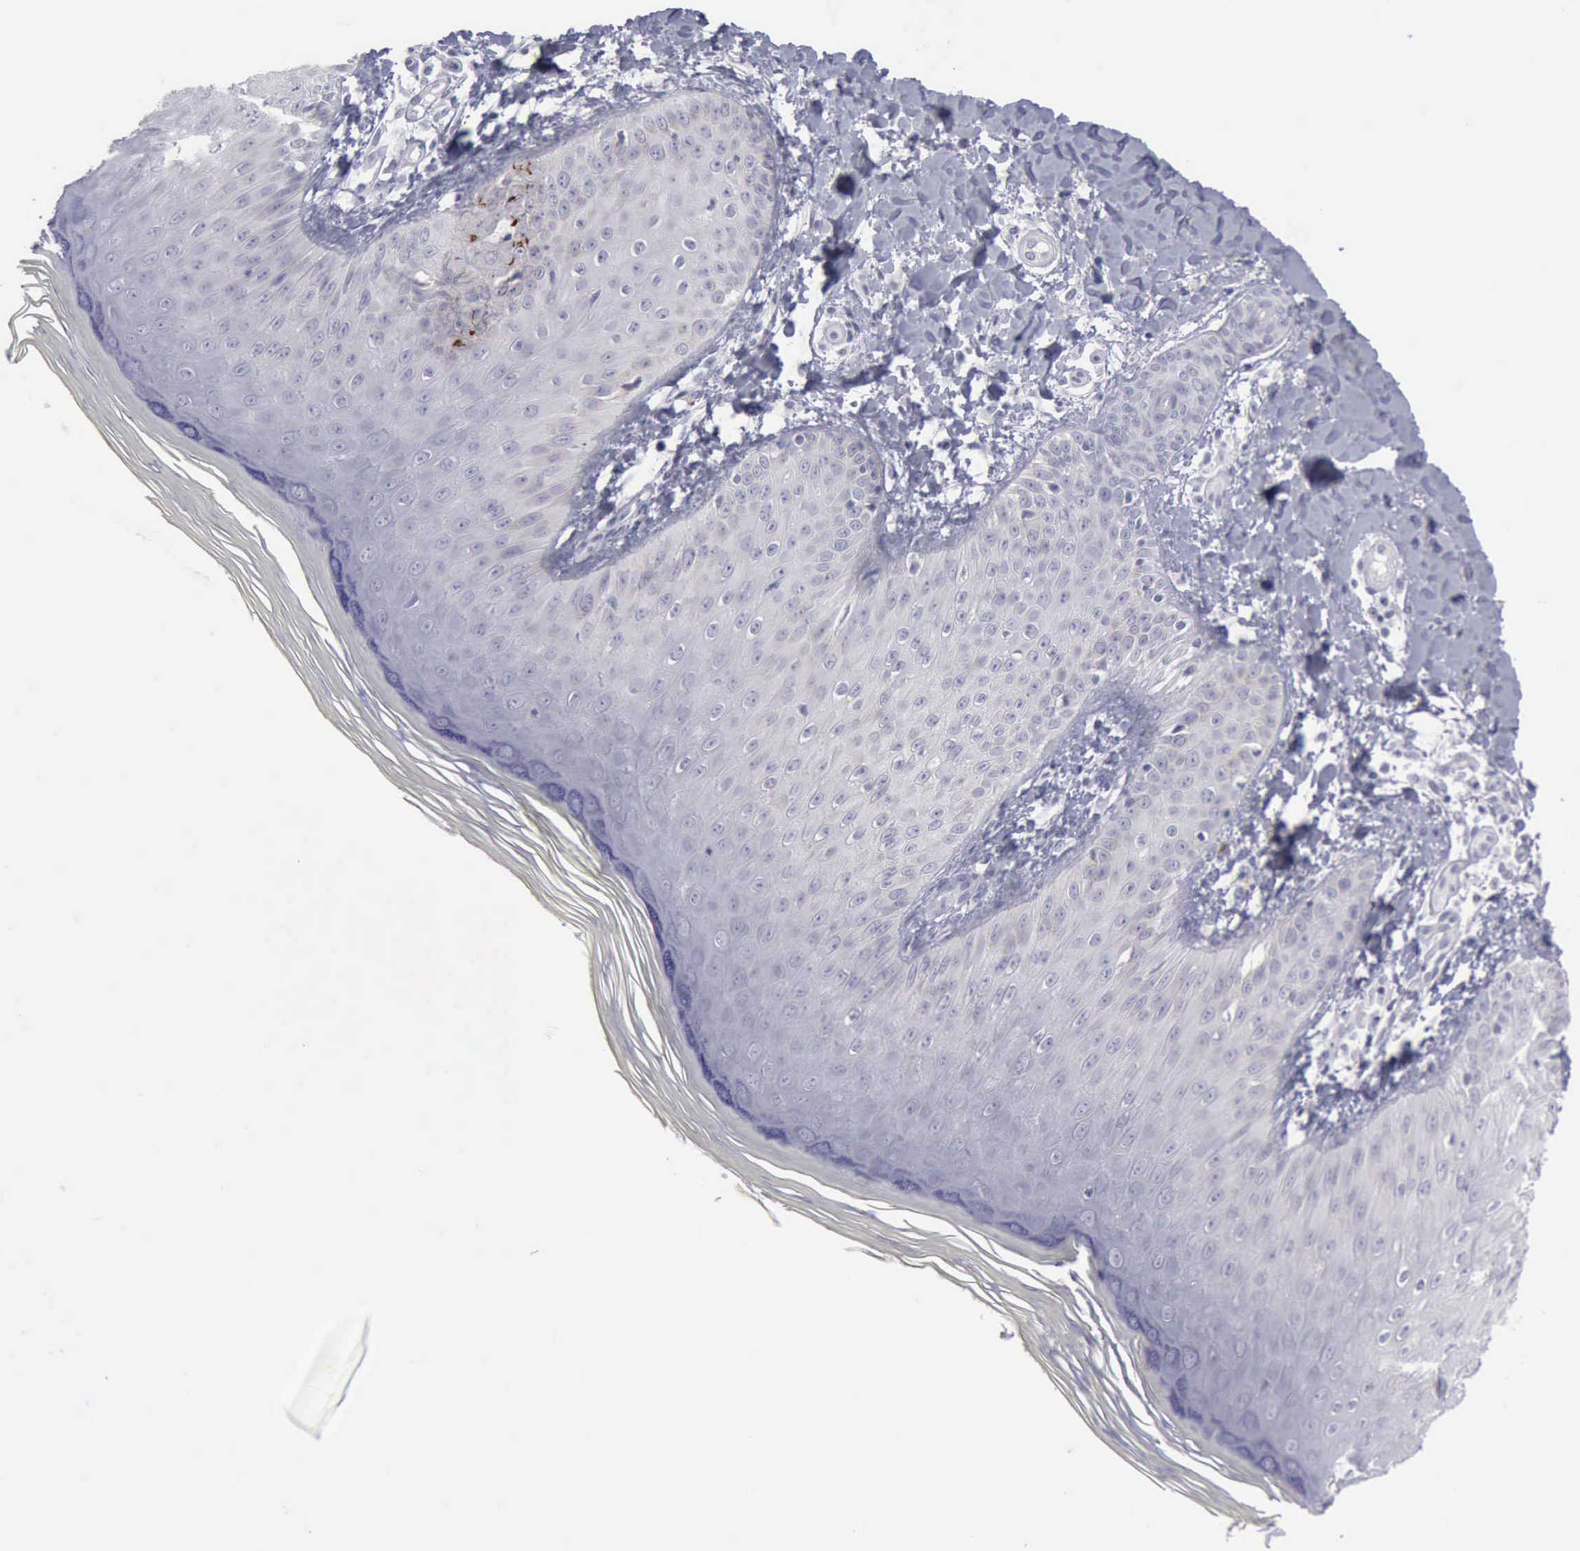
{"staining": {"intensity": "weak", "quantity": "25%-75%", "location": "cytoplasmic/membranous"}, "tissue": "skin", "cell_type": "Epidermal cells", "image_type": "normal", "snomed": [{"axis": "morphology", "description": "Normal tissue, NOS"}, {"axis": "morphology", "description": "Inflammation, NOS"}, {"axis": "topography", "description": "Soft tissue"}, {"axis": "topography", "description": "Anal"}], "caption": "IHC histopathology image of normal skin: skin stained using immunohistochemistry (IHC) demonstrates low levels of weak protein expression localized specifically in the cytoplasmic/membranous of epidermal cells, appearing as a cytoplasmic/membranous brown color.", "gene": "CDH2", "patient": {"sex": "female", "age": 15}}